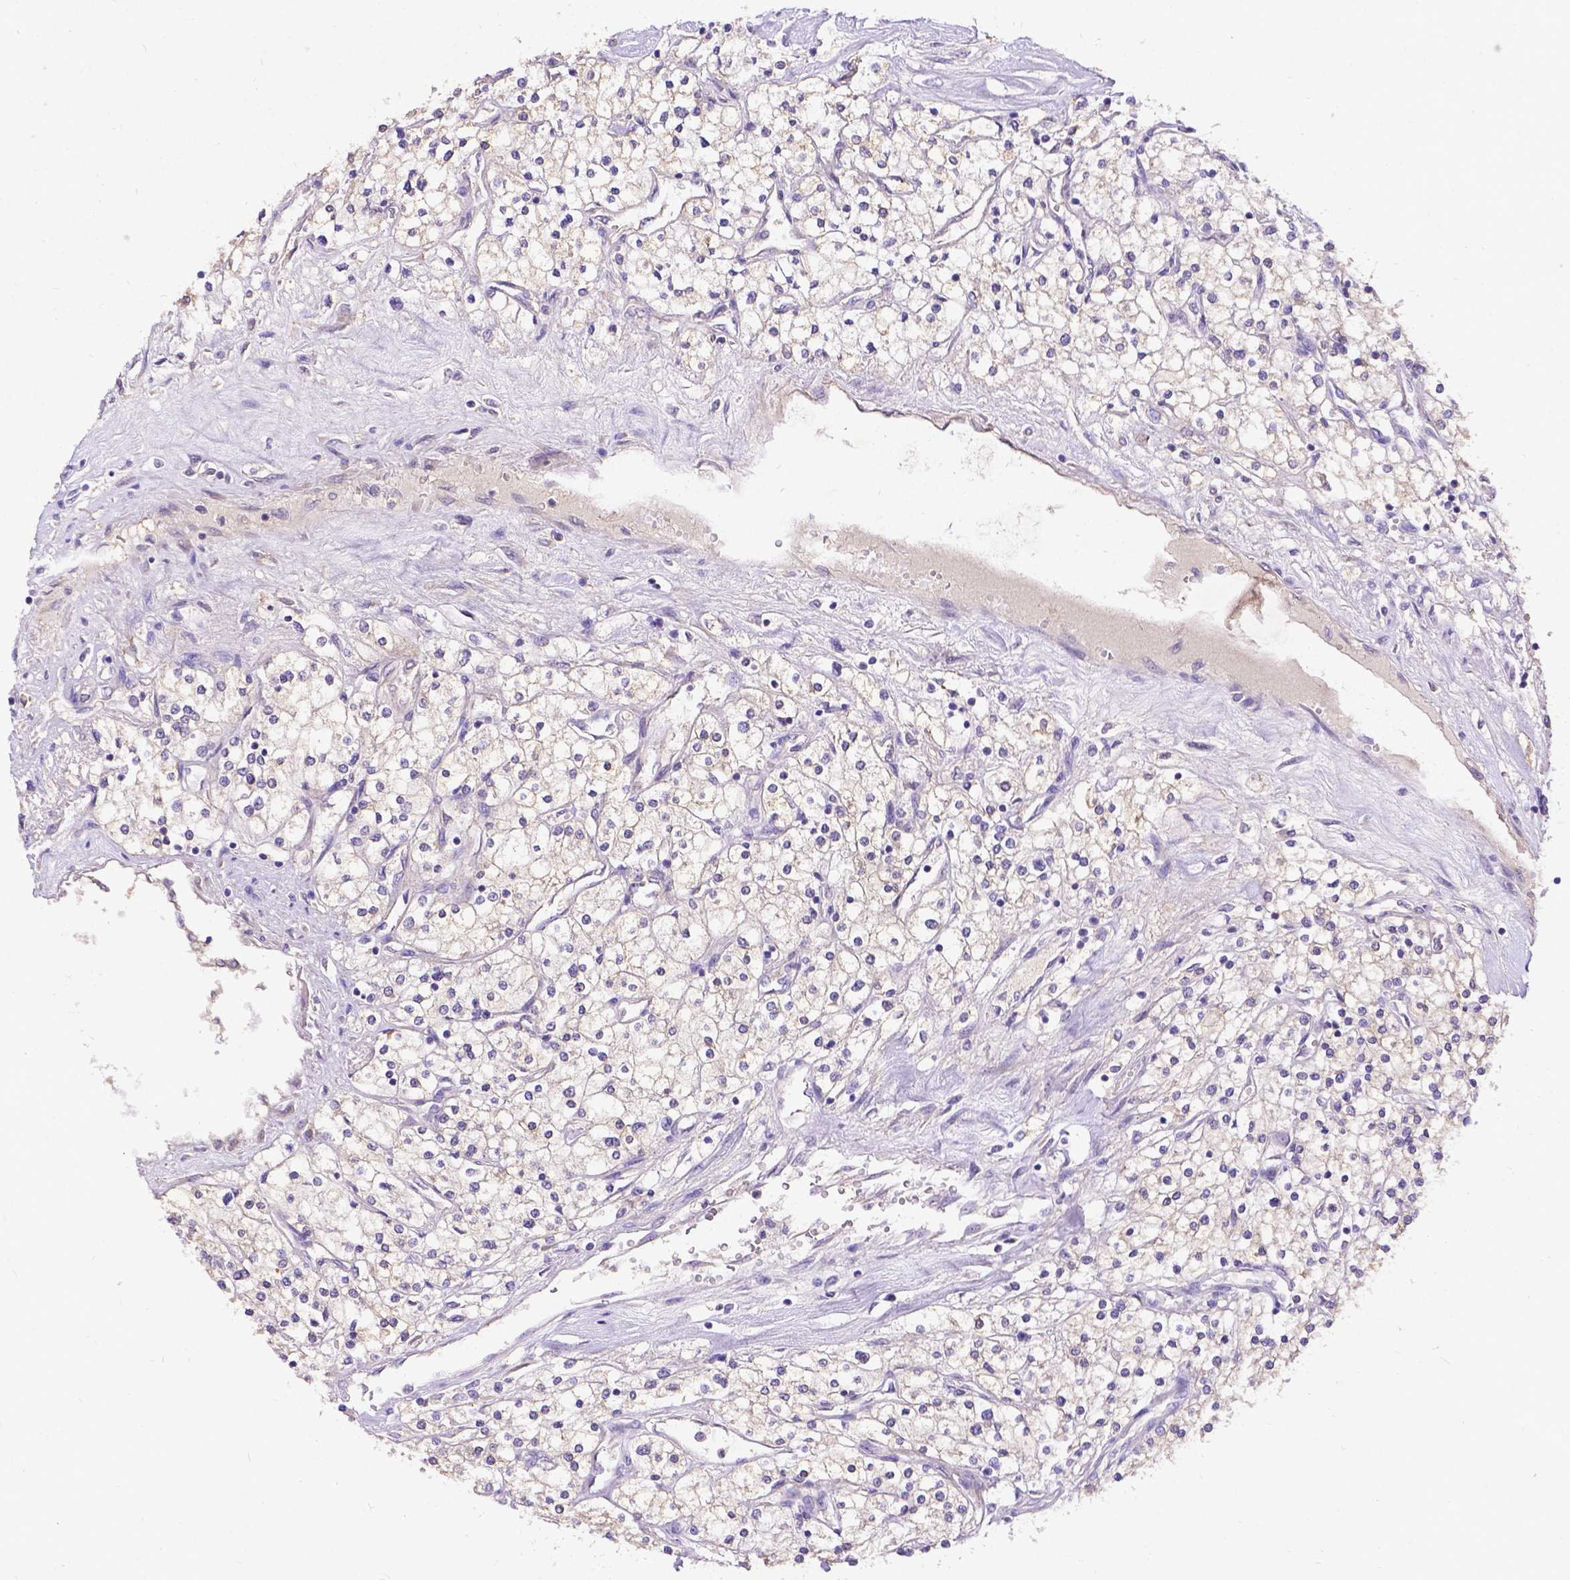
{"staining": {"intensity": "negative", "quantity": "none", "location": "none"}, "tissue": "renal cancer", "cell_type": "Tumor cells", "image_type": "cancer", "snomed": [{"axis": "morphology", "description": "Adenocarcinoma, NOS"}, {"axis": "topography", "description": "Kidney"}], "caption": "A histopathology image of renal adenocarcinoma stained for a protein displays no brown staining in tumor cells. (Brightfield microscopy of DAB IHC at high magnification).", "gene": "DENND6A", "patient": {"sex": "male", "age": 80}}